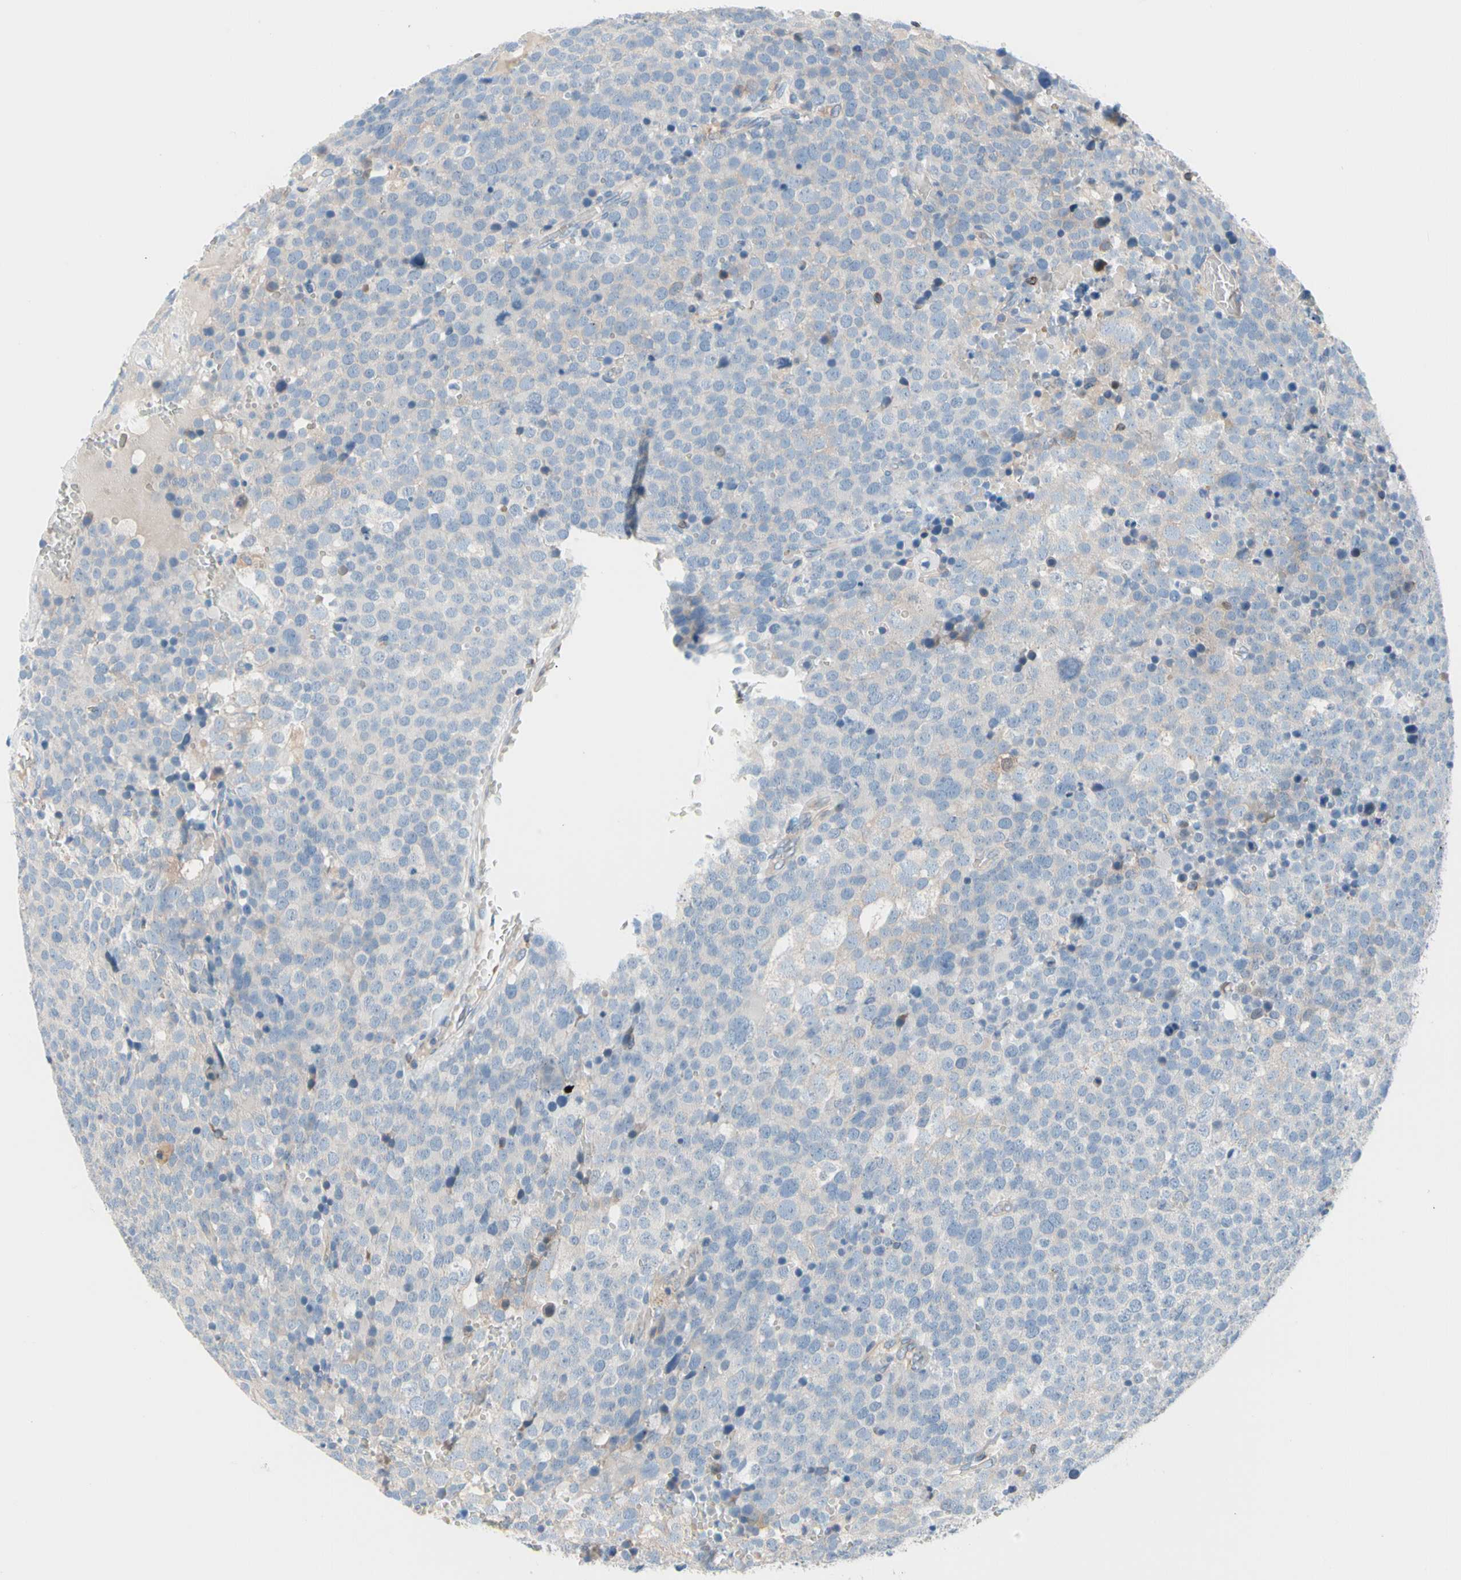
{"staining": {"intensity": "negative", "quantity": "none", "location": "none"}, "tissue": "testis cancer", "cell_type": "Tumor cells", "image_type": "cancer", "snomed": [{"axis": "morphology", "description": "Seminoma, NOS"}, {"axis": "topography", "description": "Testis"}], "caption": "Seminoma (testis) was stained to show a protein in brown. There is no significant staining in tumor cells. Nuclei are stained in blue.", "gene": "MAP3K3", "patient": {"sex": "male", "age": 71}}